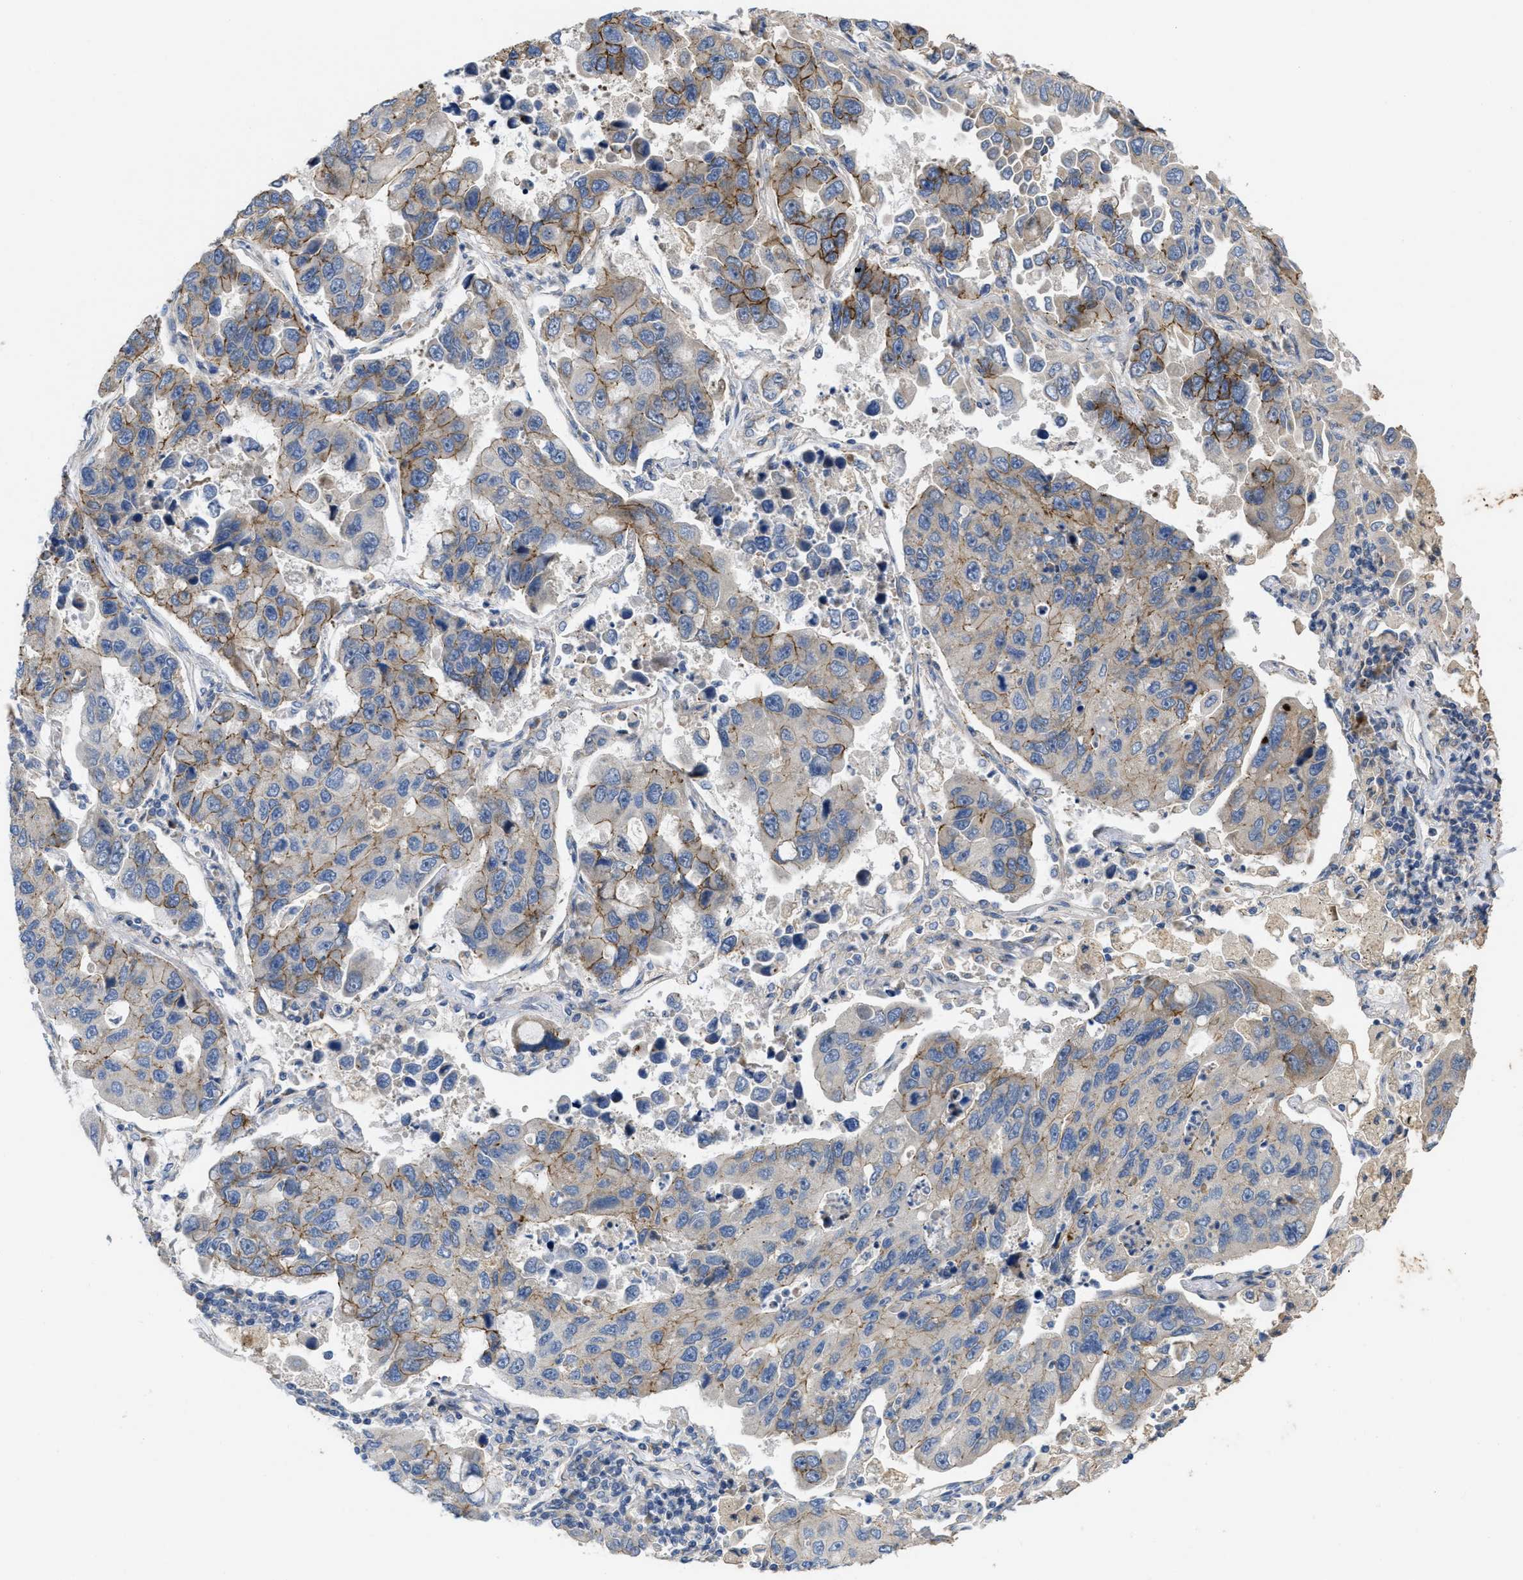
{"staining": {"intensity": "moderate", "quantity": "<25%", "location": "cytoplasmic/membranous"}, "tissue": "lung cancer", "cell_type": "Tumor cells", "image_type": "cancer", "snomed": [{"axis": "morphology", "description": "Adenocarcinoma, NOS"}, {"axis": "topography", "description": "Lung"}], "caption": "This is an image of immunohistochemistry (IHC) staining of lung cancer, which shows moderate staining in the cytoplasmic/membranous of tumor cells.", "gene": "CDPF1", "patient": {"sex": "male", "age": 64}}